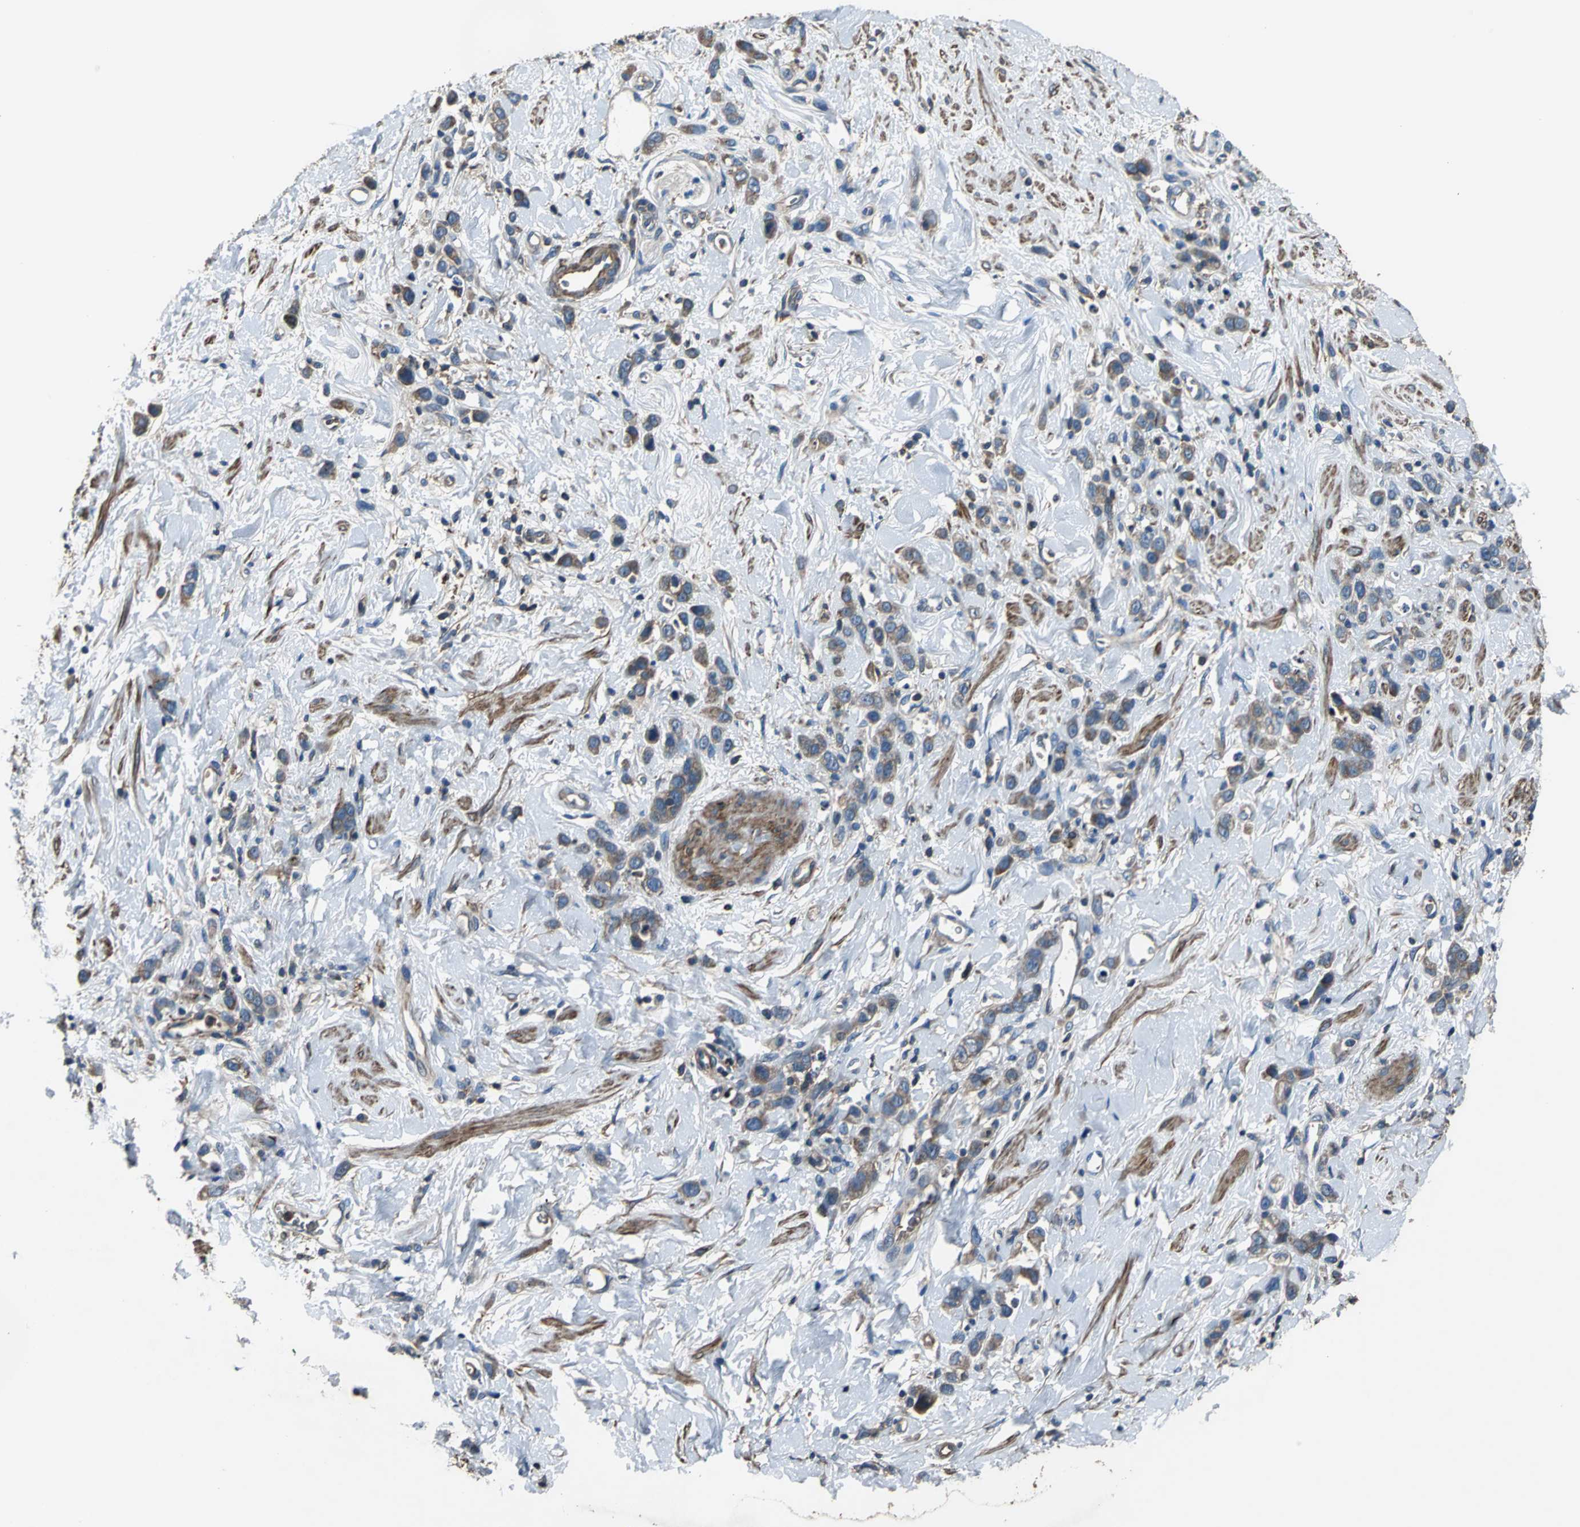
{"staining": {"intensity": "moderate", "quantity": ">75%", "location": "cytoplasmic/membranous"}, "tissue": "stomach cancer", "cell_type": "Tumor cells", "image_type": "cancer", "snomed": [{"axis": "morphology", "description": "Normal tissue, NOS"}, {"axis": "morphology", "description": "Adenocarcinoma, NOS"}, {"axis": "topography", "description": "Stomach"}], "caption": "Immunohistochemical staining of human adenocarcinoma (stomach) displays medium levels of moderate cytoplasmic/membranous staining in about >75% of tumor cells.", "gene": "PARVA", "patient": {"sex": "male", "age": 82}}